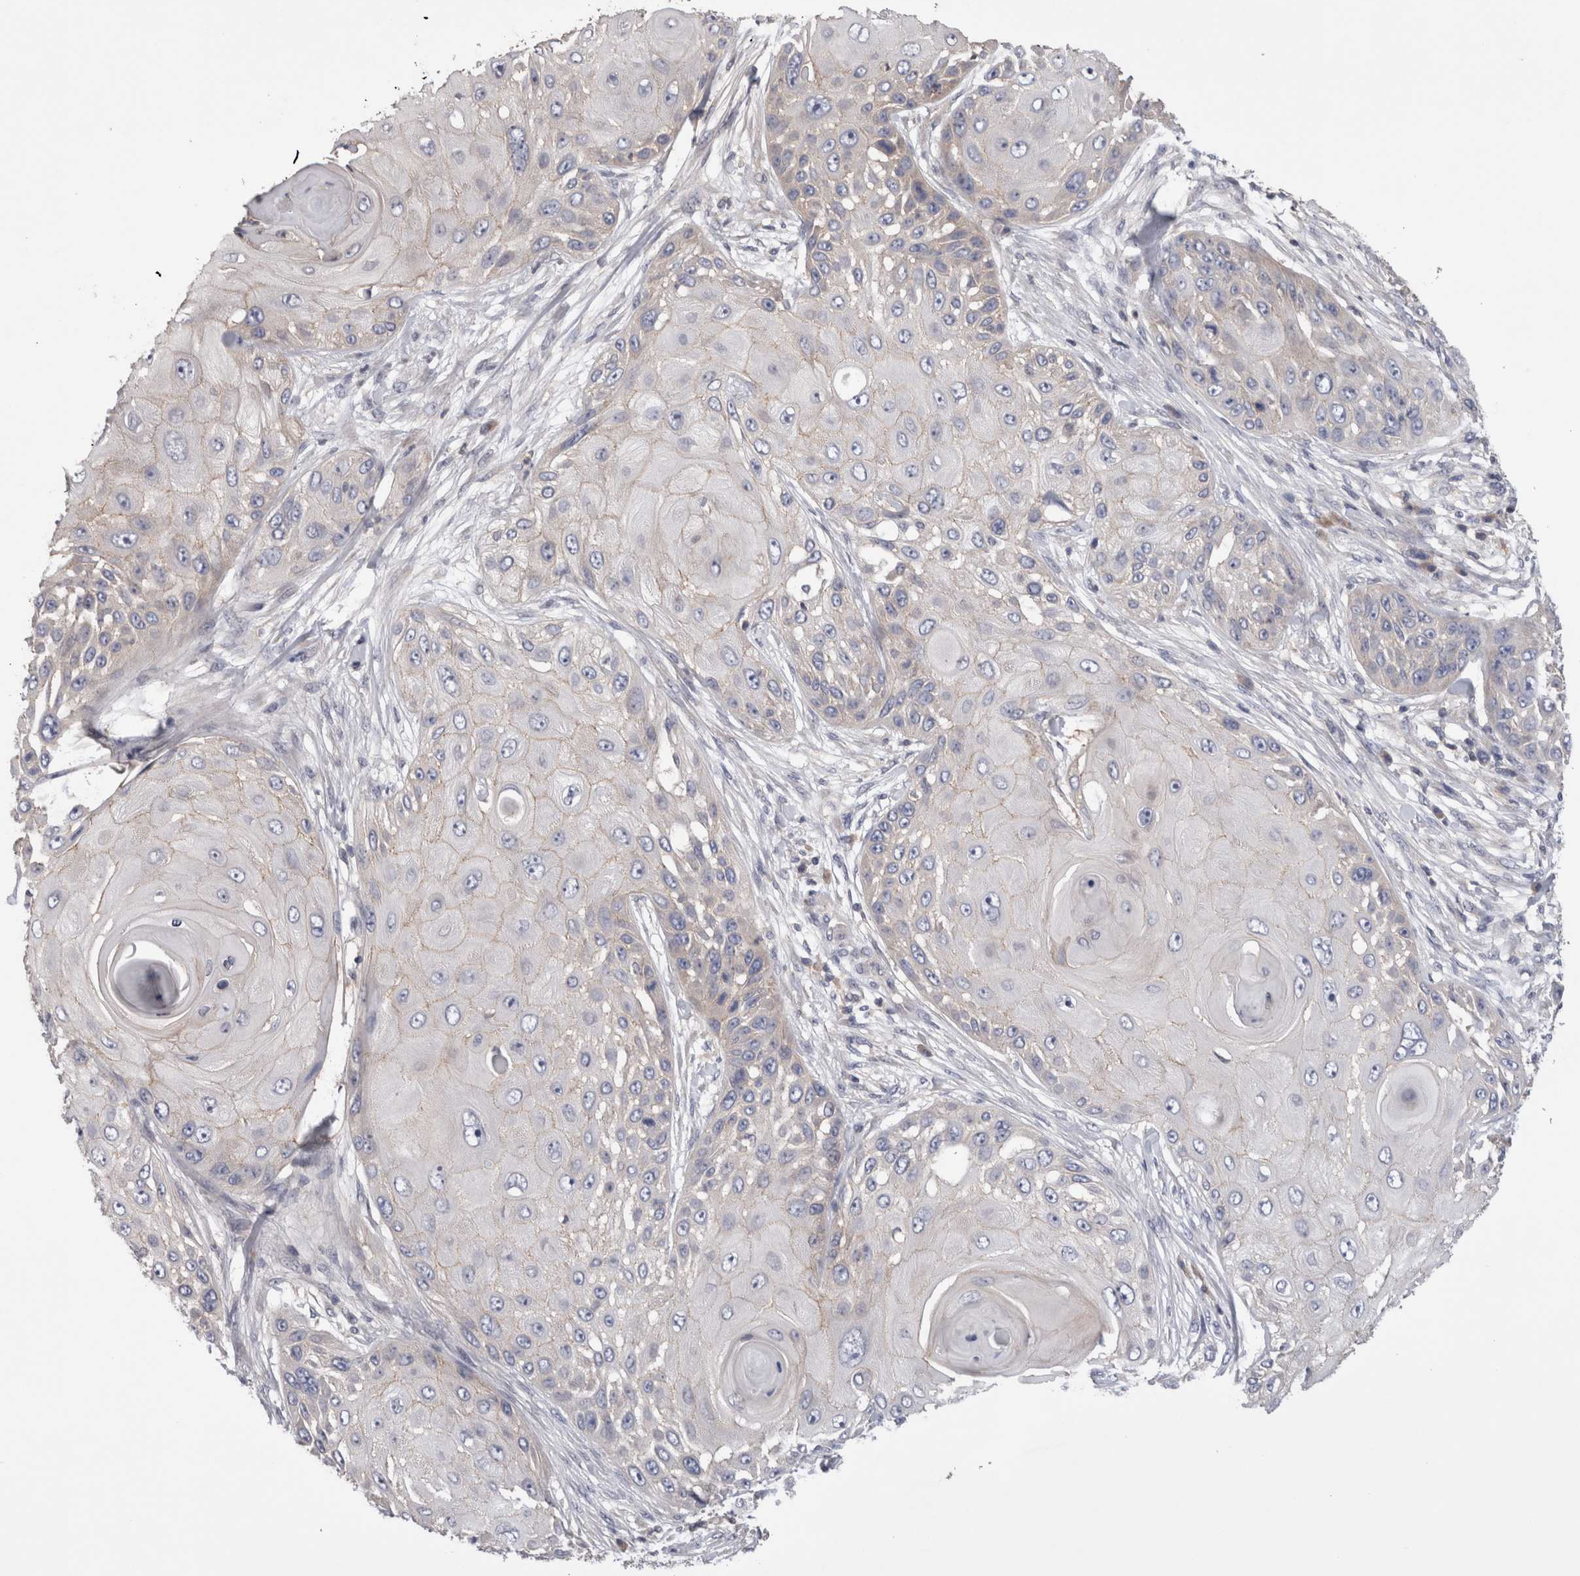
{"staining": {"intensity": "negative", "quantity": "none", "location": "none"}, "tissue": "skin cancer", "cell_type": "Tumor cells", "image_type": "cancer", "snomed": [{"axis": "morphology", "description": "Squamous cell carcinoma, NOS"}, {"axis": "topography", "description": "Skin"}], "caption": "A histopathology image of squamous cell carcinoma (skin) stained for a protein displays no brown staining in tumor cells.", "gene": "OTOR", "patient": {"sex": "female", "age": 44}}